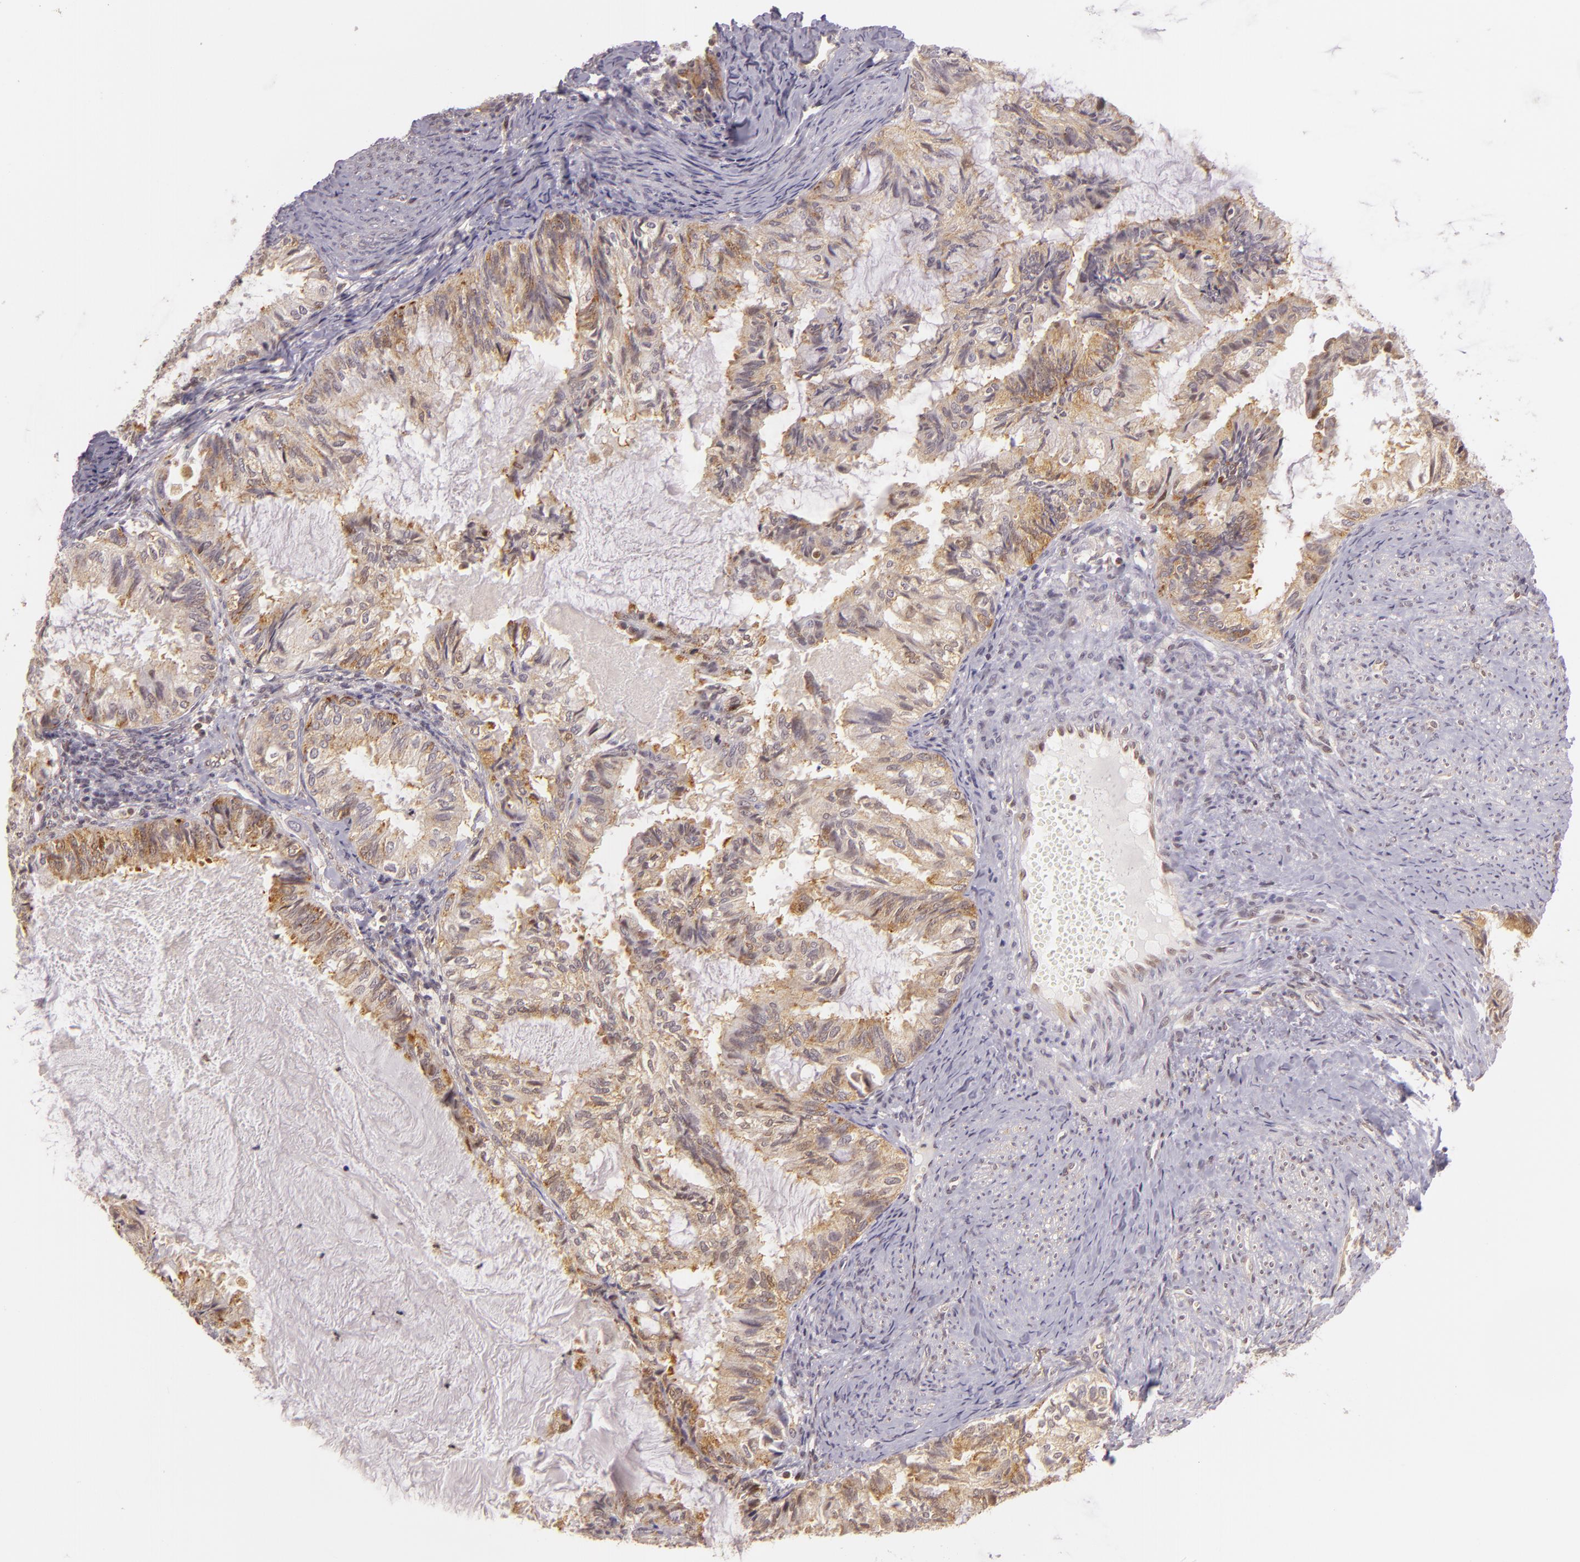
{"staining": {"intensity": "moderate", "quantity": "25%-75%", "location": "cytoplasmic/membranous"}, "tissue": "endometrial cancer", "cell_type": "Tumor cells", "image_type": "cancer", "snomed": [{"axis": "morphology", "description": "Adenocarcinoma, NOS"}, {"axis": "topography", "description": "Endometrium"}], "caption": "About 25%-75% of tumor cells in adenocarcinoma (endometrial) display moderate cytoplasmic/membranous protein positivity as visualized by brown immunohistochemical staining.", "gene": "IMPDH1", "patient": {"sex": "female", "age": 86}}